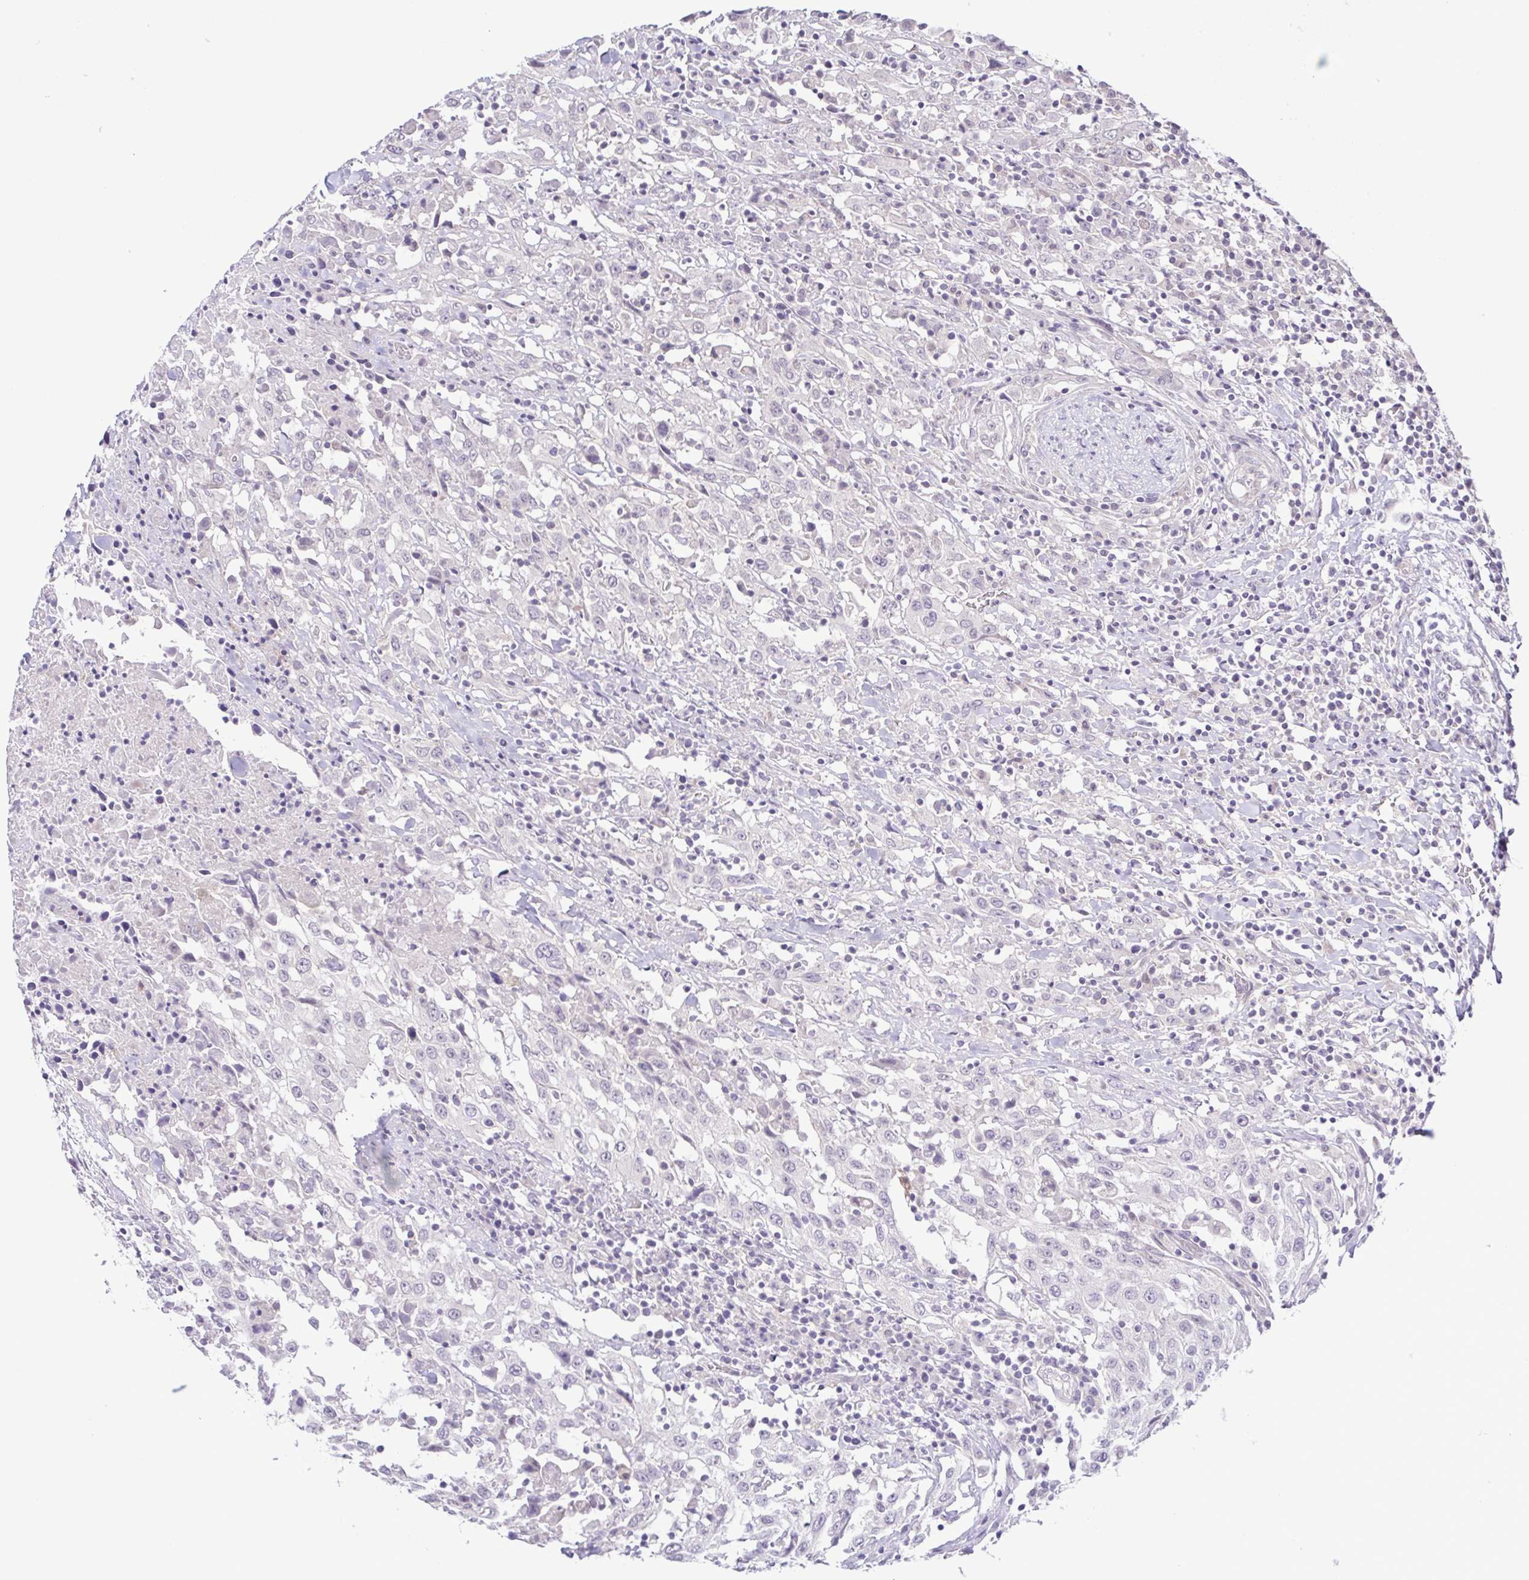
{"staining": {"intensity": "negative", "quantity": "none", "location": "none"}, "tissue": "urothelial cancer", "cell_type": "Tumor cells", "image_type": "cancer", "snomed": [{"axis": "morphology", "description": "Urothelial carcinoma, High grade"}, {"axis": "topography", "description": "Urinary bladder"}], "caption": "Urothelial cancer was stained to show a protein in brown. There is no significant staining in tumor cells.", "gene": "IL1RN", "patient": {"sex": "male", "age": 61}}